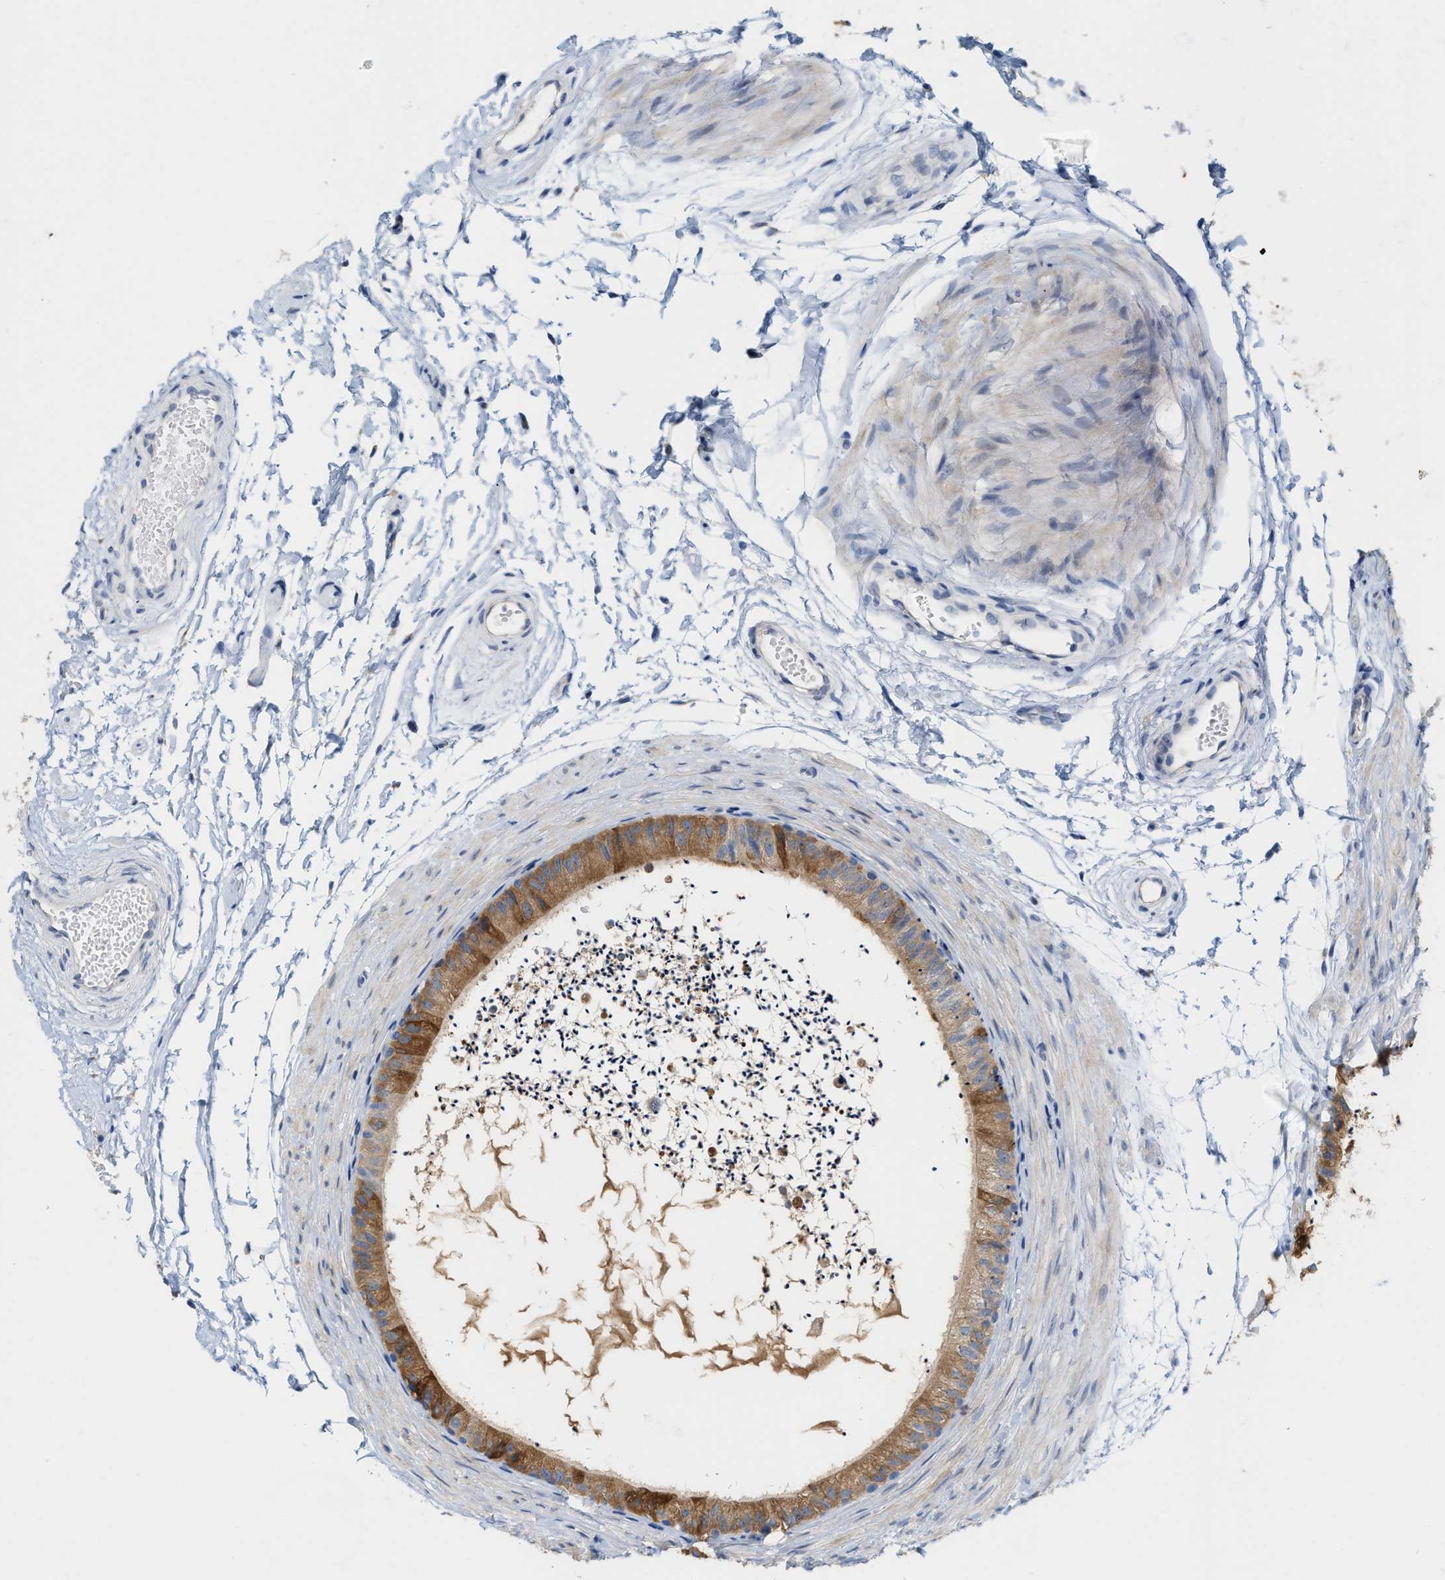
{"staining": {"intensity": "moderate", "quantity": ">75%", "location": "cytoplasmic/membranous"}, "tissue": "epididymis", "cell_type": "Glandular cells", "image_type": "normal", "snomed": [{"axis": "morphology", "description": "Normal tissue, NOS"}, {"axis": "topography", "description": "Epididymis"}], "caption": "Protein analysis of unremarkable epididymis exhibits moderate cytoplasmic/membranous positivity in approximately >75% of glandular cells. The staining was performed using DAB (3,3'-diaminobenzidine), with brown indicating positive protein expression. Nuclei are stained blue with hematoxylin.", "gene": "RYR2", "patient": {"sex": "male", "age": 56}}